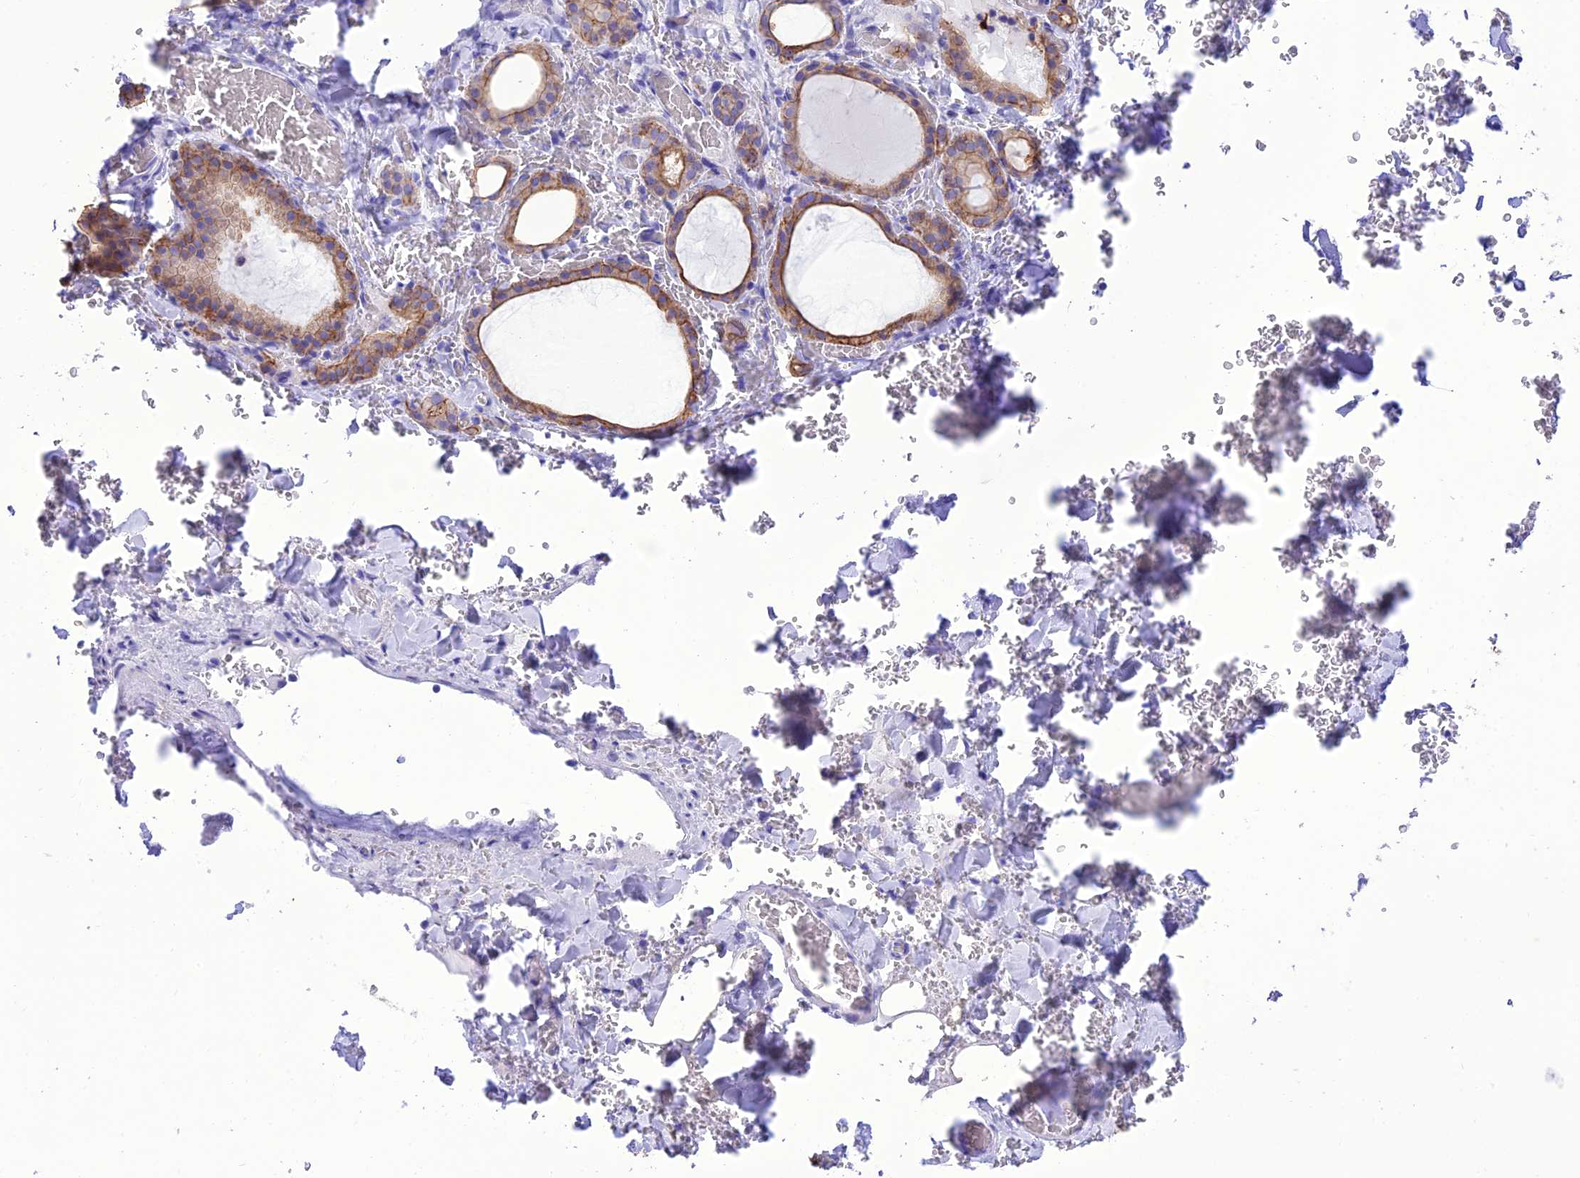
{"staining": {"intensity": "moderate", "quantity": ">75%", "location": "cytoplasmic/membranous"}, "tissue": "thyroid gland", "cell_type": "Glandular cells", "image_type": "normal", "snomed": [{"axis": "morphology", "description": "Normal tissue, NOS"}, {"axis": "topography", "description": "Thyroid gland"}], "caption": "There is medium levels of moderate cytoplasmic/membranous staining in glandular cells of unremarkable thyroid gland, as demonstrated by immunohistochemical staining (brown color).", "gene": "VPS52", "patient": {"sex": "female", "age": 39}}